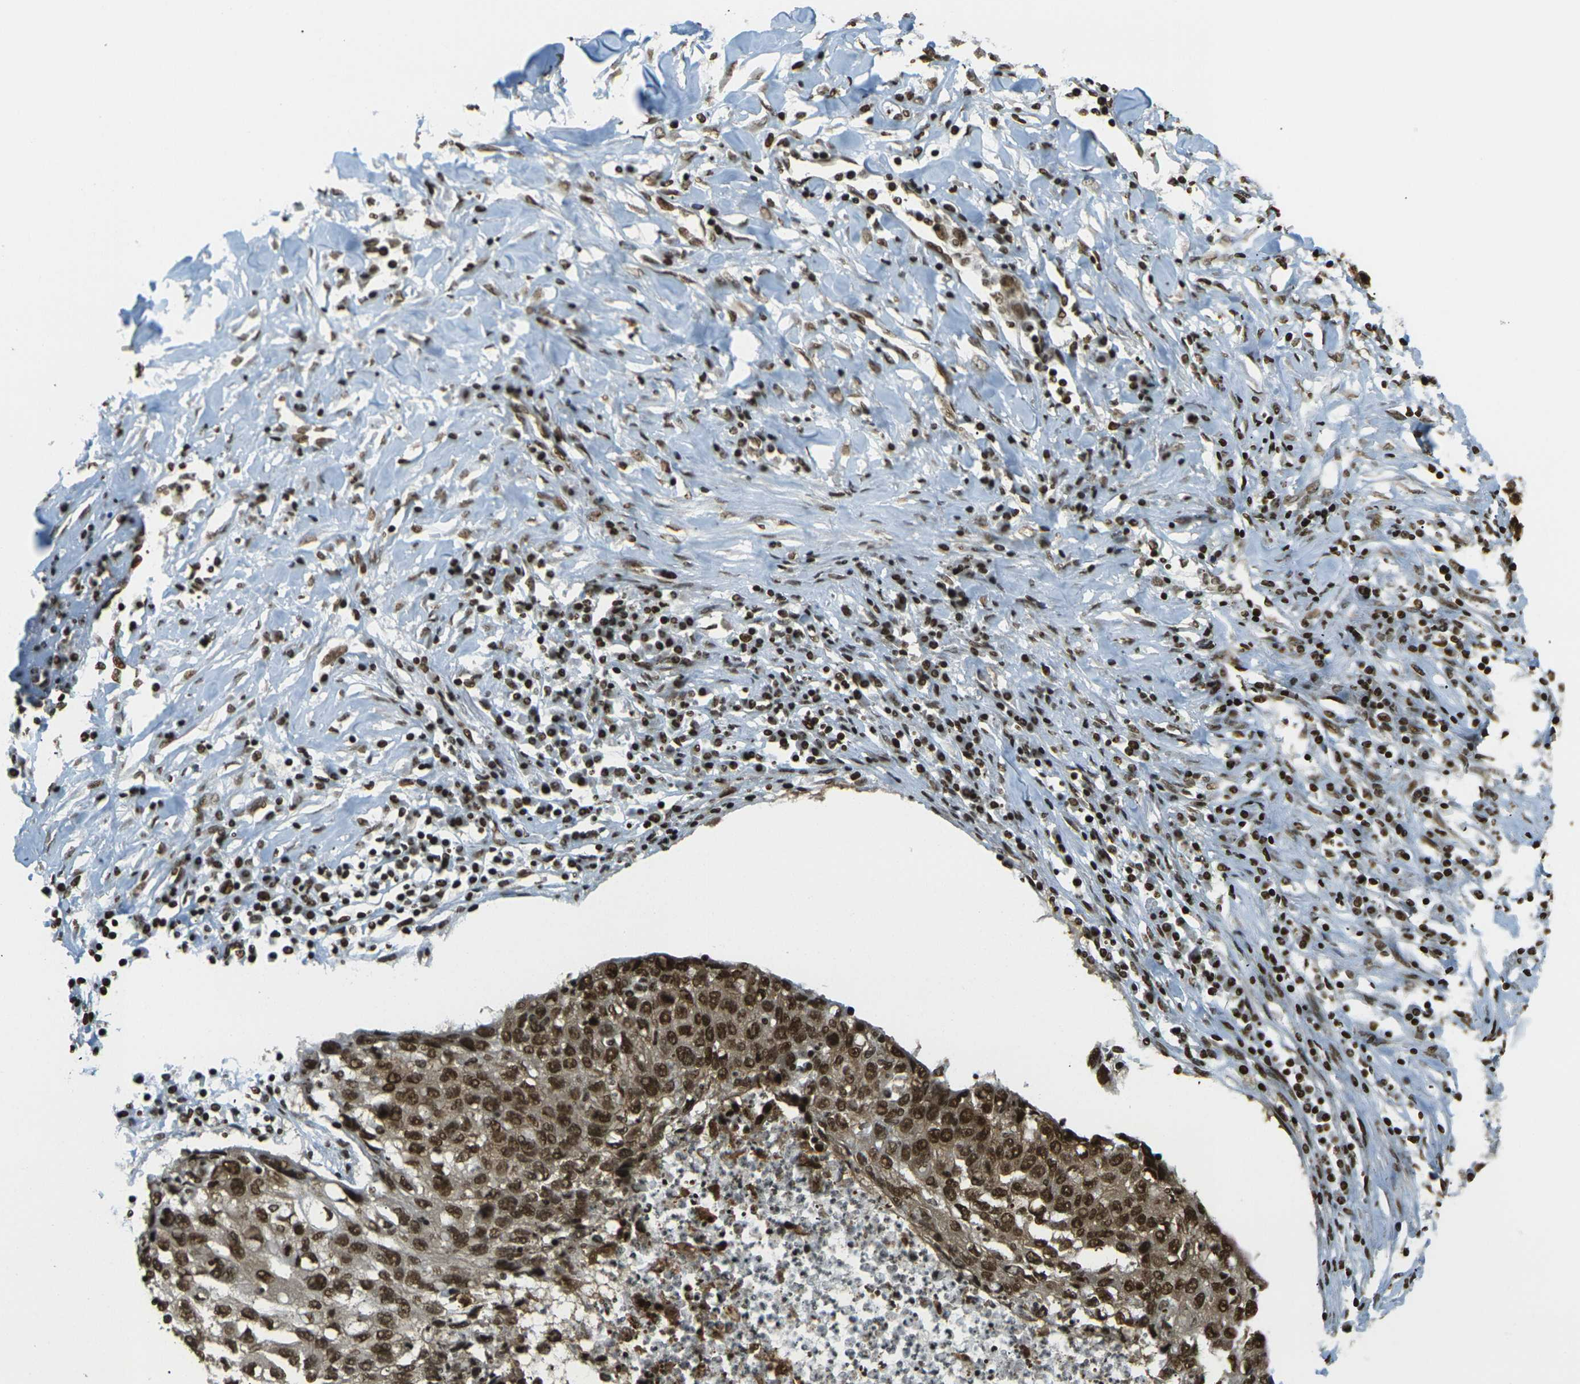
{"staining": {"intensity": "strong", "quantity": ">75%", "location": "cytoplasmic/membranous,nuclear"}, "tissue": "lung cancer", "cell_type": "Tumor cells", "image_type": "cancer", "snomed": [{"axis": "morphology", "description": "Squamous cell carcinoma, NOS"}, {"axis": "topography", "description": "Lung"}], "caption": "A brown stain shows strong cytoplasmic/membranous and nuclear expression of a protein in lung cancer tumor cells.", "gene": "RUVBL2", "patient": {"sex": "female", "age": 63}}